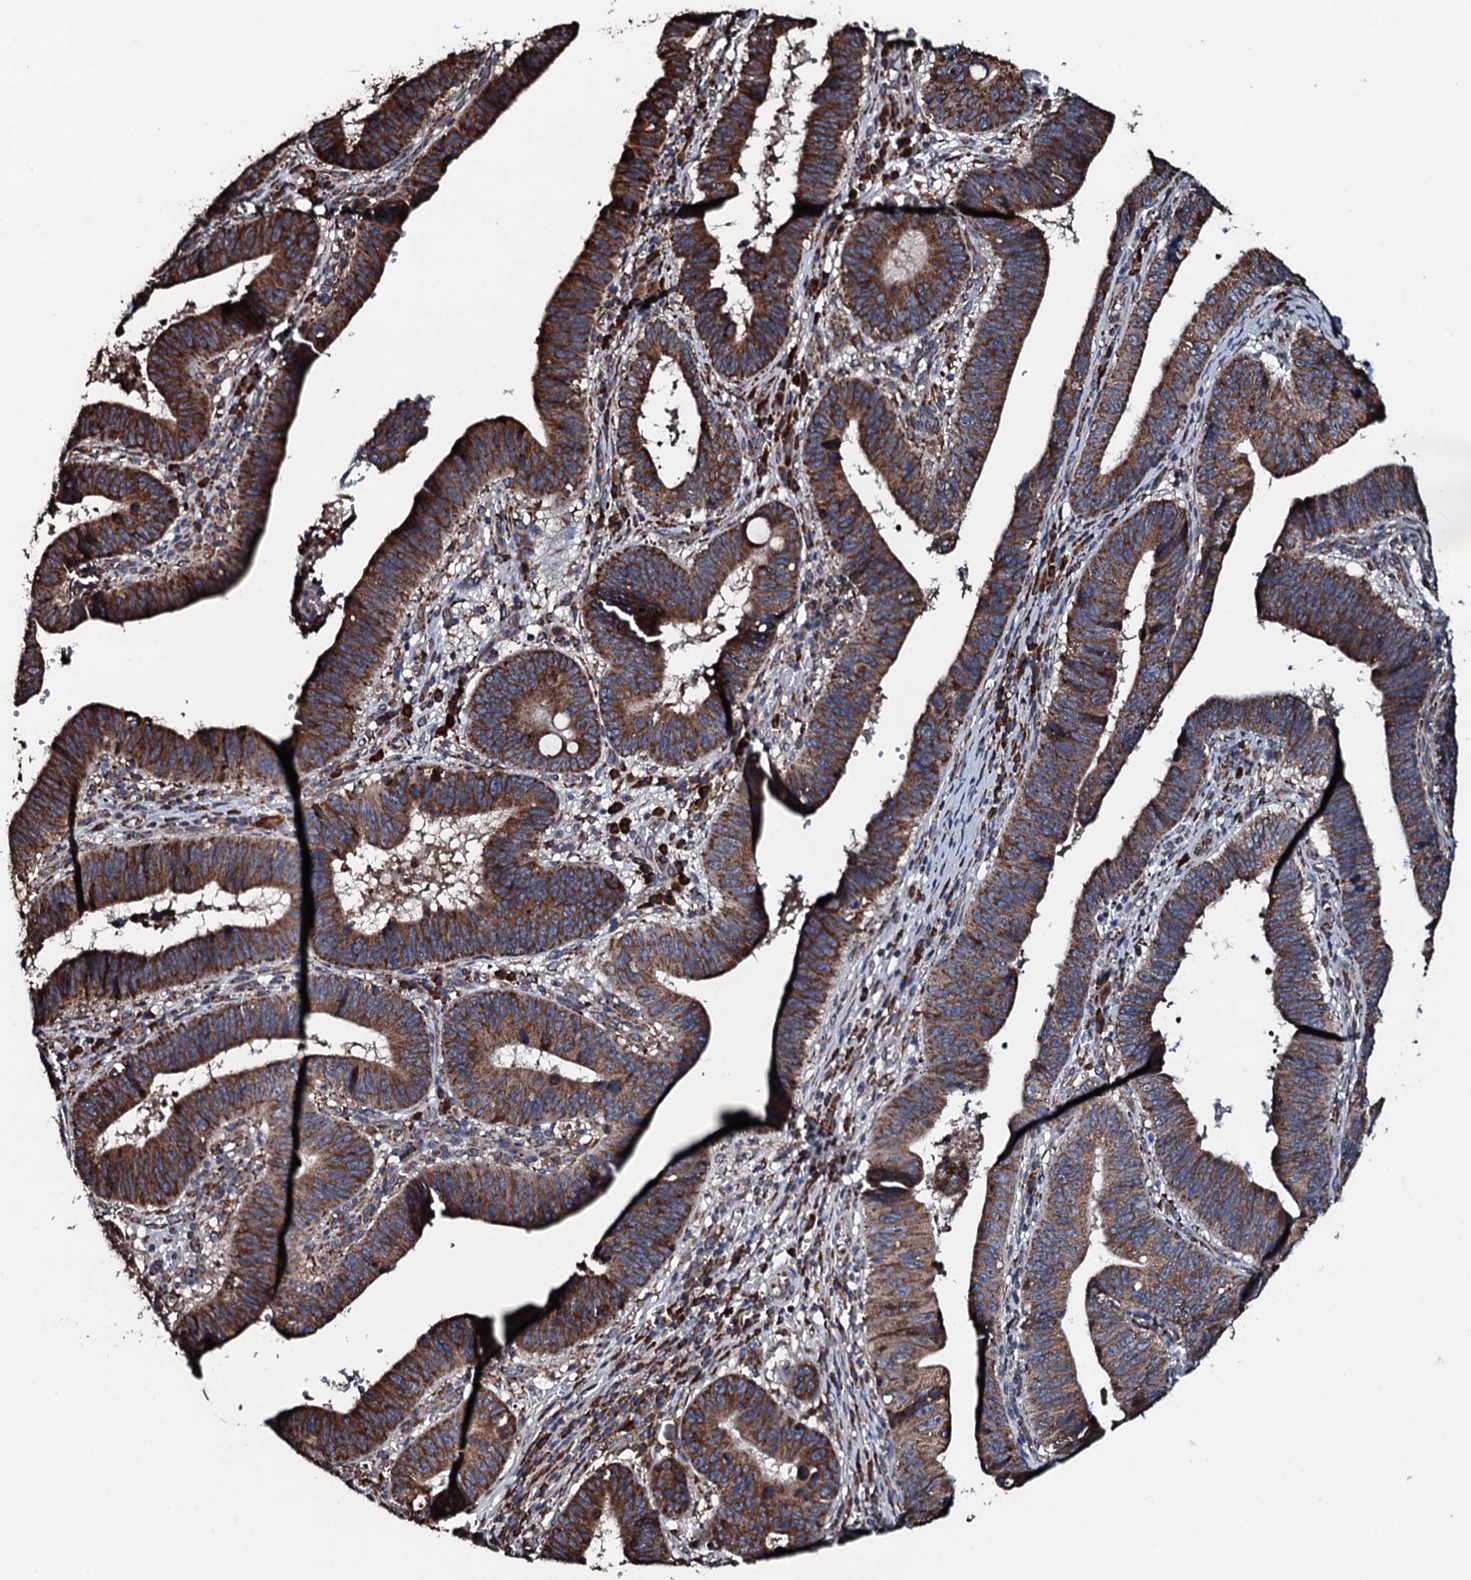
{"staining": {"intensity": "strong", "quantity": ">75%", "location": "cytoplasmic/membranous"}, "tissue": "stomach cancer", "cell_type": "Tumor cells", "image_type": "cancer", "snomed": [{"axis": "morphology", "description": "Adenocarcinoma, NOS"}, {"axis": "topography", "description": "Stomach"}], "caption": "Immunohistochemistry (DAB (3,3'-diaminobenzidine)) staining of human stomach cancer (adenocarcinoma) exhibits strong cytoplasmic/membranous protein staining in approximately >75% of tumor cells. (Brightfield microscopy of DAB IHC at high magnification).", "gene": "RAB12", "patient": {"sex": "male", "age": 59}}